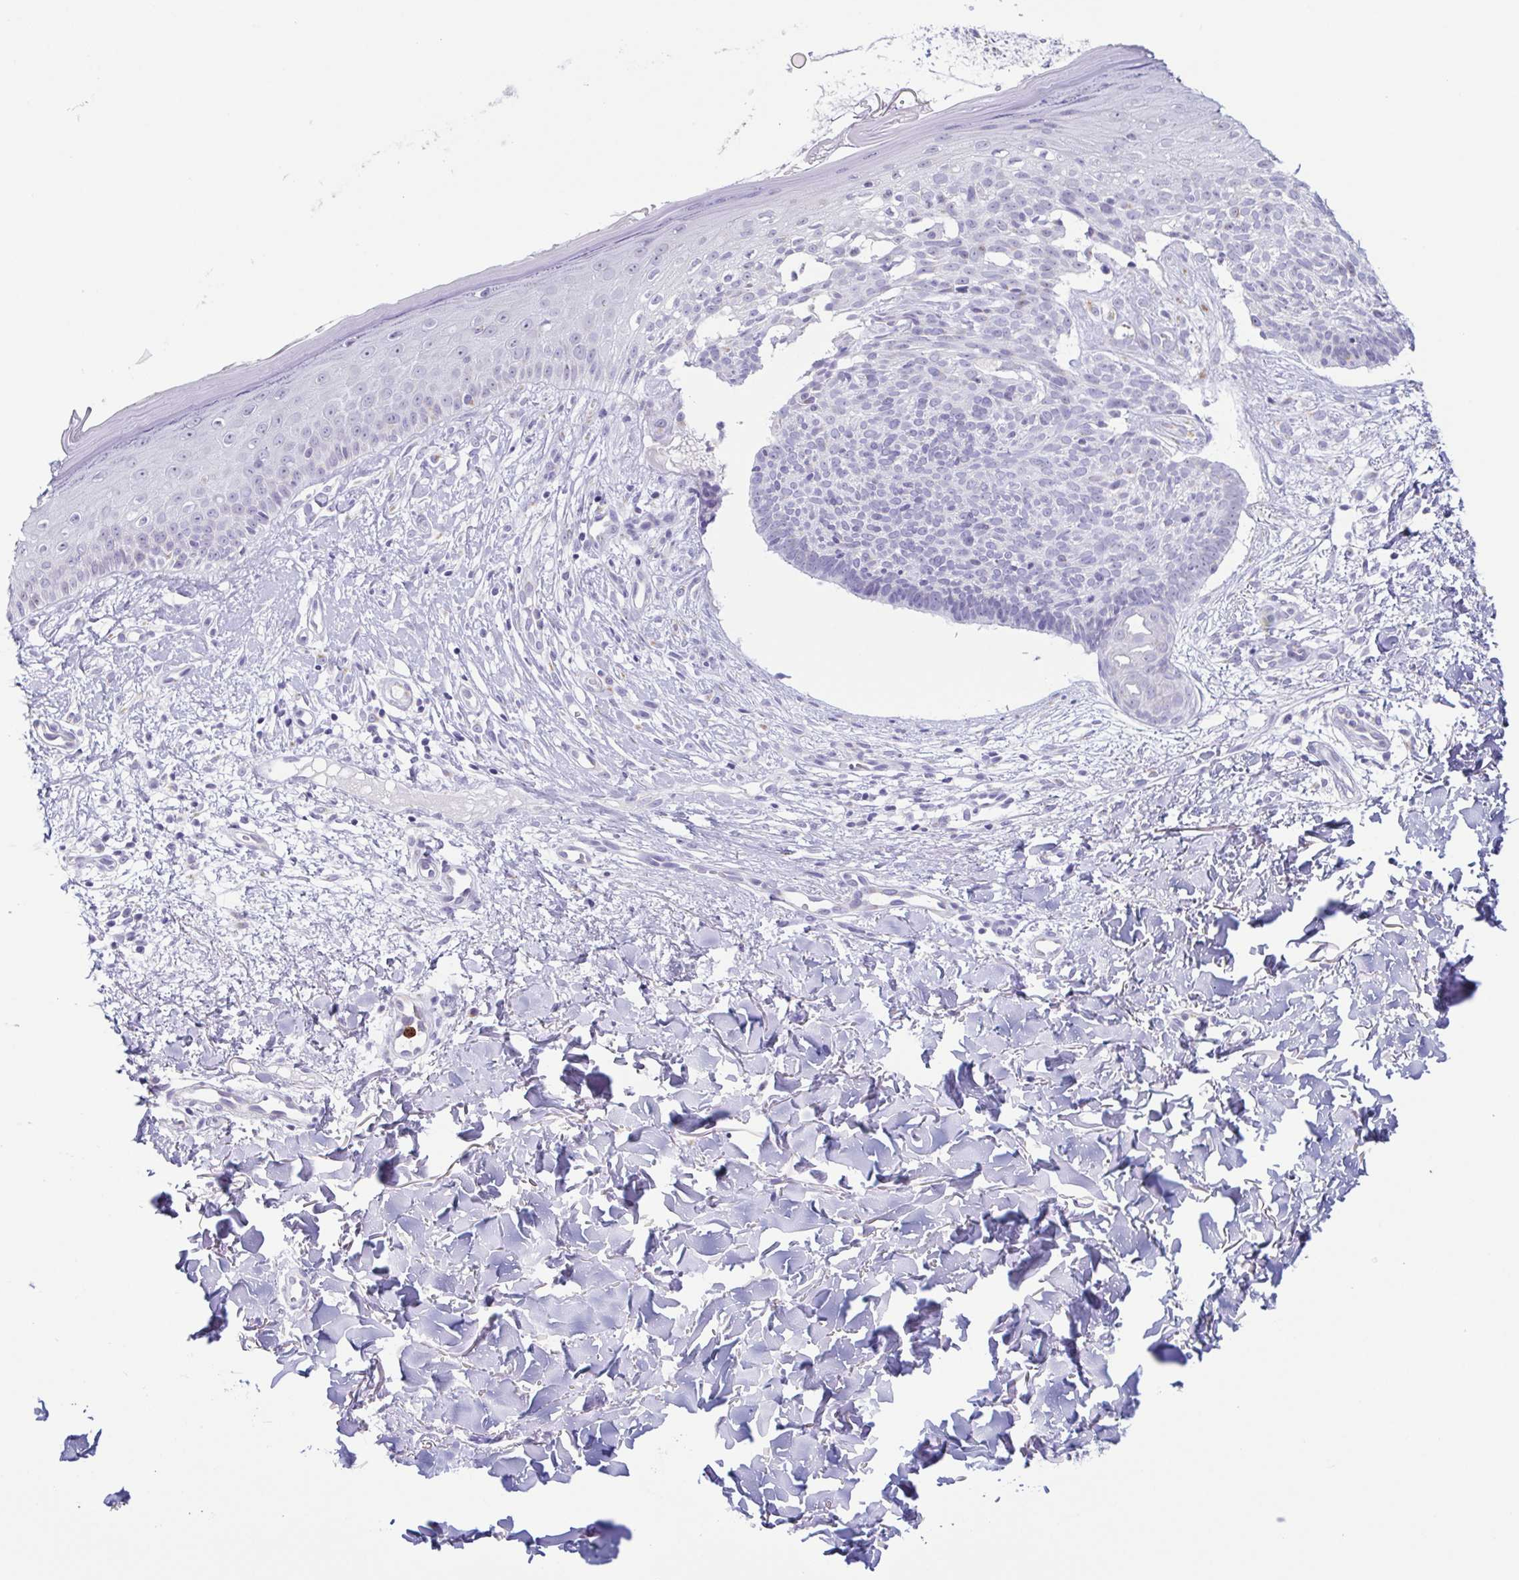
{"staining": {"intensity": "negative", "quantity": "none", "location": "none"}, "tissue": "skin cancer", "cell_type": "Tumor cells", "image_type": "cancer", "snomed": [{"axis": "morphology", "description": "Basal cell carcinoma"}, {"axis": "topography", "description": "Skin"}], "caption": "High magnification brightfield microscopy of skin basal cell carcinoma stained with DAB (brown) and counterstained with hematoxylin (blue): tumor cells show no significant positivity. (Stains: DAB (3,3'-diaminobenzidine) immunohistochemistry (IHC) with hematoxylin counter stain, Microscopy: brightfield microscopy at high magnification).", "gene": "AZU1", "patient": {"sex": "male", "age": 51}}